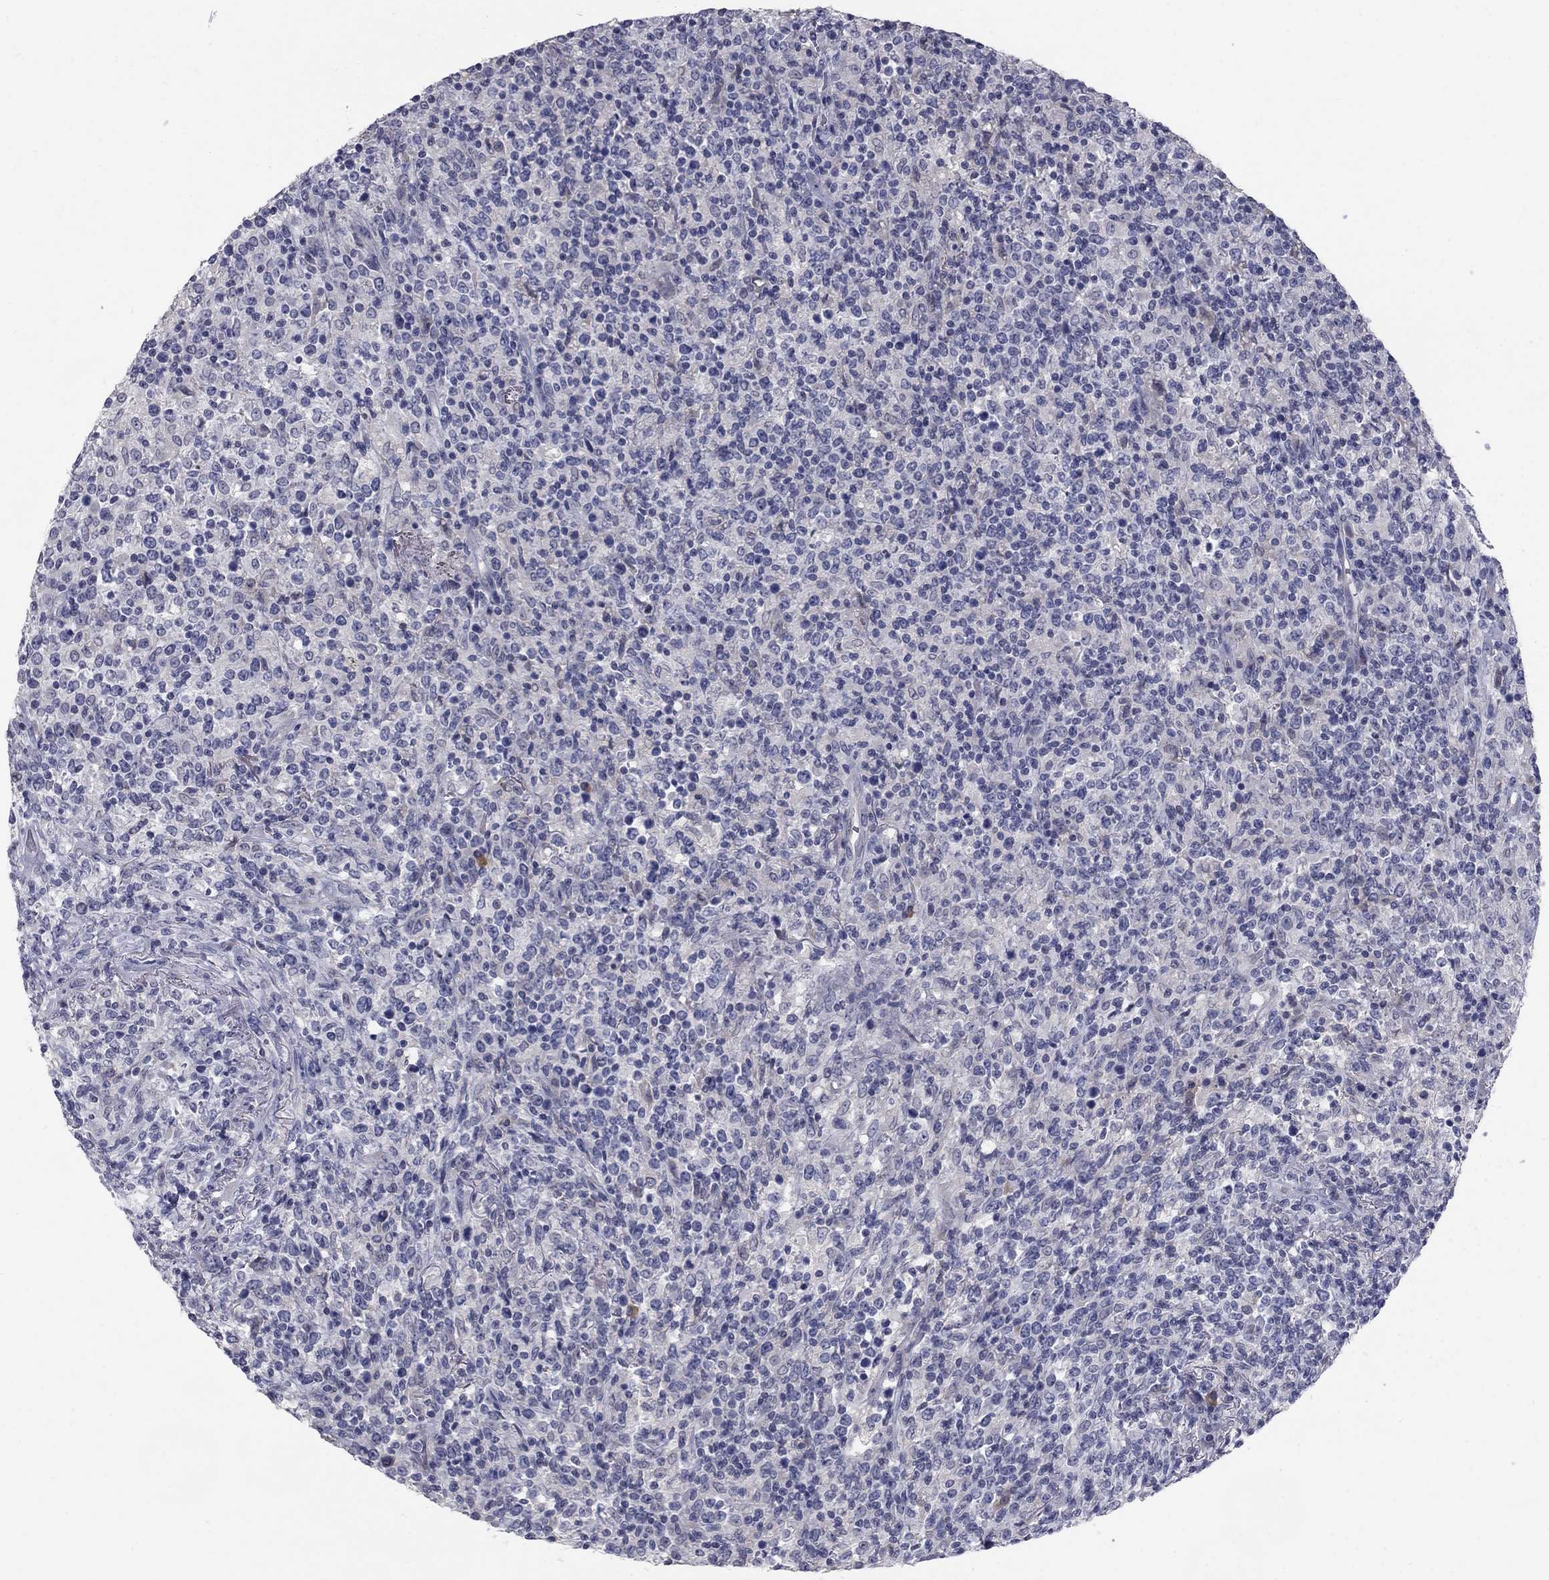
{"staining": {"intensity": "negative", "quantity": "none", "location": "none"}, "tissue": "lymphoma", "cell_type": "Tumor cells", "image_type": "cancer", "snomed": [{"axis": "morphology", "description": "Malignant lymphoma, non-Hodgkin's type, High grade"}, {"axis": "topography", "description": "Lung"}], "caption": "High magnification brightfield microscopy of lymphoma stained with DAB (3,3'-diaminobenzidine) (brown) and counterstained with hematoxylin (blue): tumor cells show no significant staining.", "gene": "NTRK2", "patient": {"sex": "male", "age": 79}}